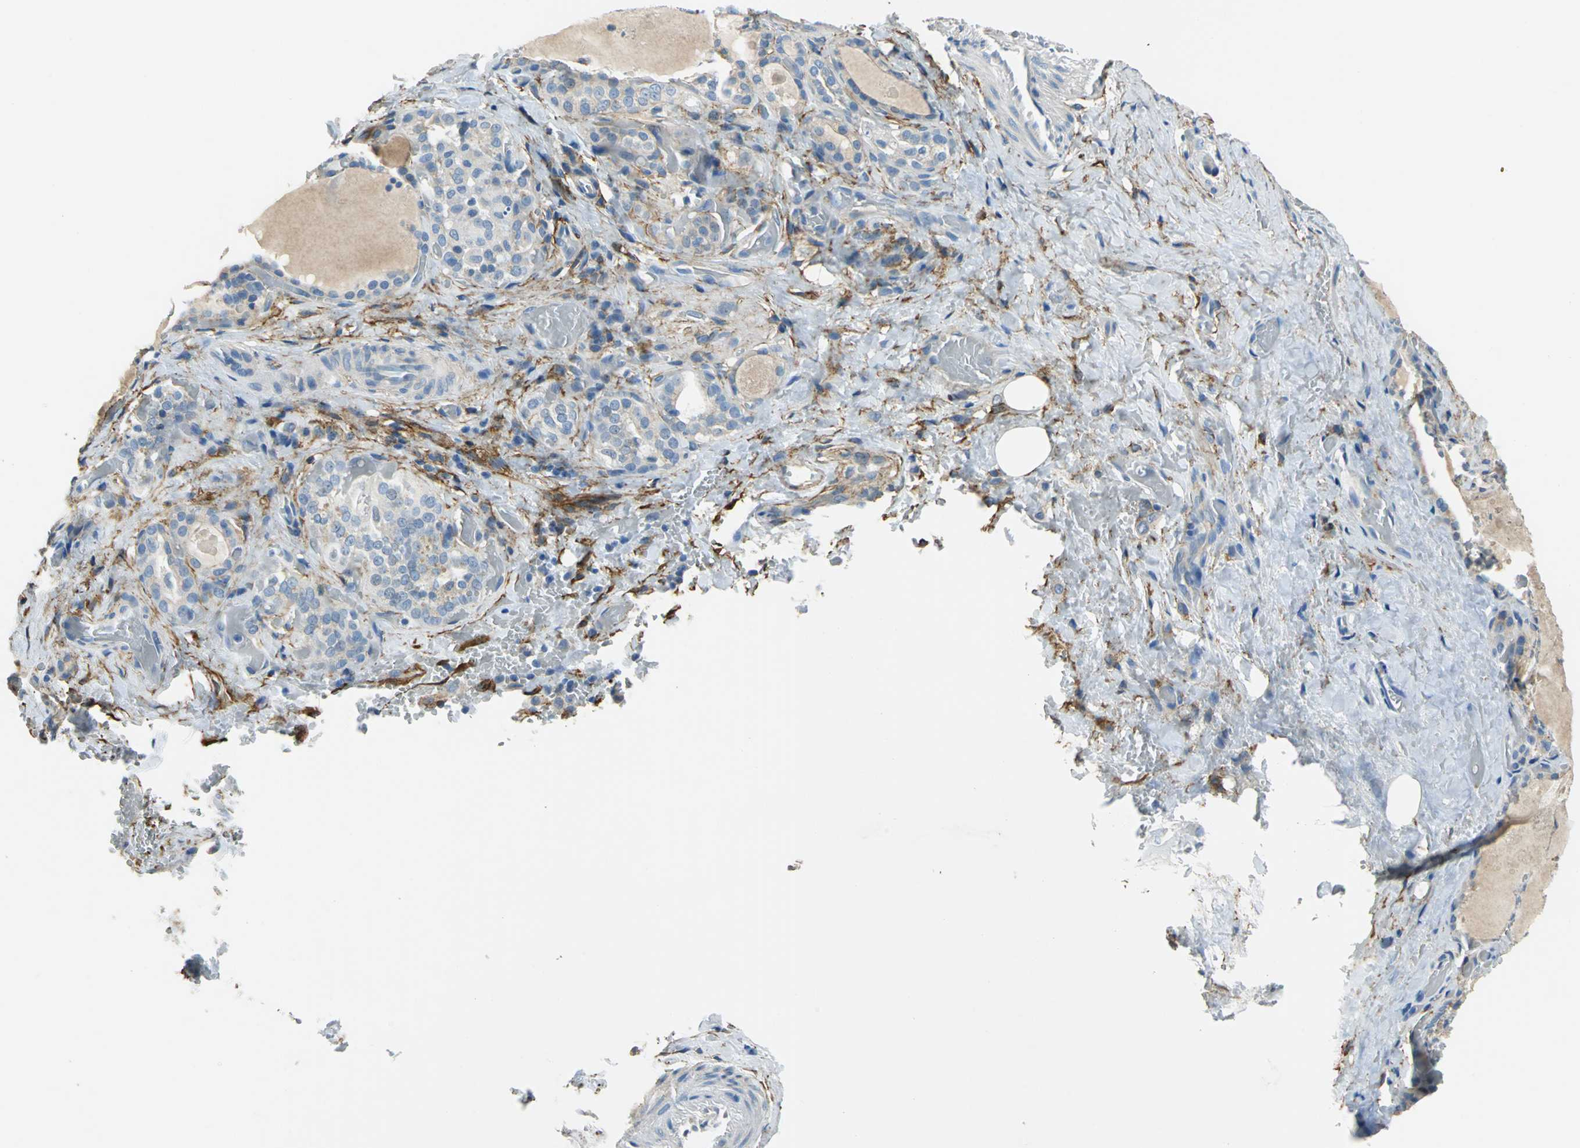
{"staining": {"intensity": "moderate", "quantity": ">75%", "location": "cytoplasmic/membranous"}, "tissue": "thyroid gland", "cell_type": "Glandular cells", "image_type": "normal", "snomed": [{"axis": "morphology", "description": "Normal tissue, NOS"}, {"axis": "topography", "description": "Thyroid gland"}], "caption": "Protein expression analysis of benign thyroid gland displays moderate cytoplasmic/membranous positivity in approximately >75% of glandular cells. Using DAB (brown) and hematoxylin (blue) stains, captured at high magnification using brightfield microscopy.", "gene": "AKAP12", "patient": {"sex": "male", "age": 61}}